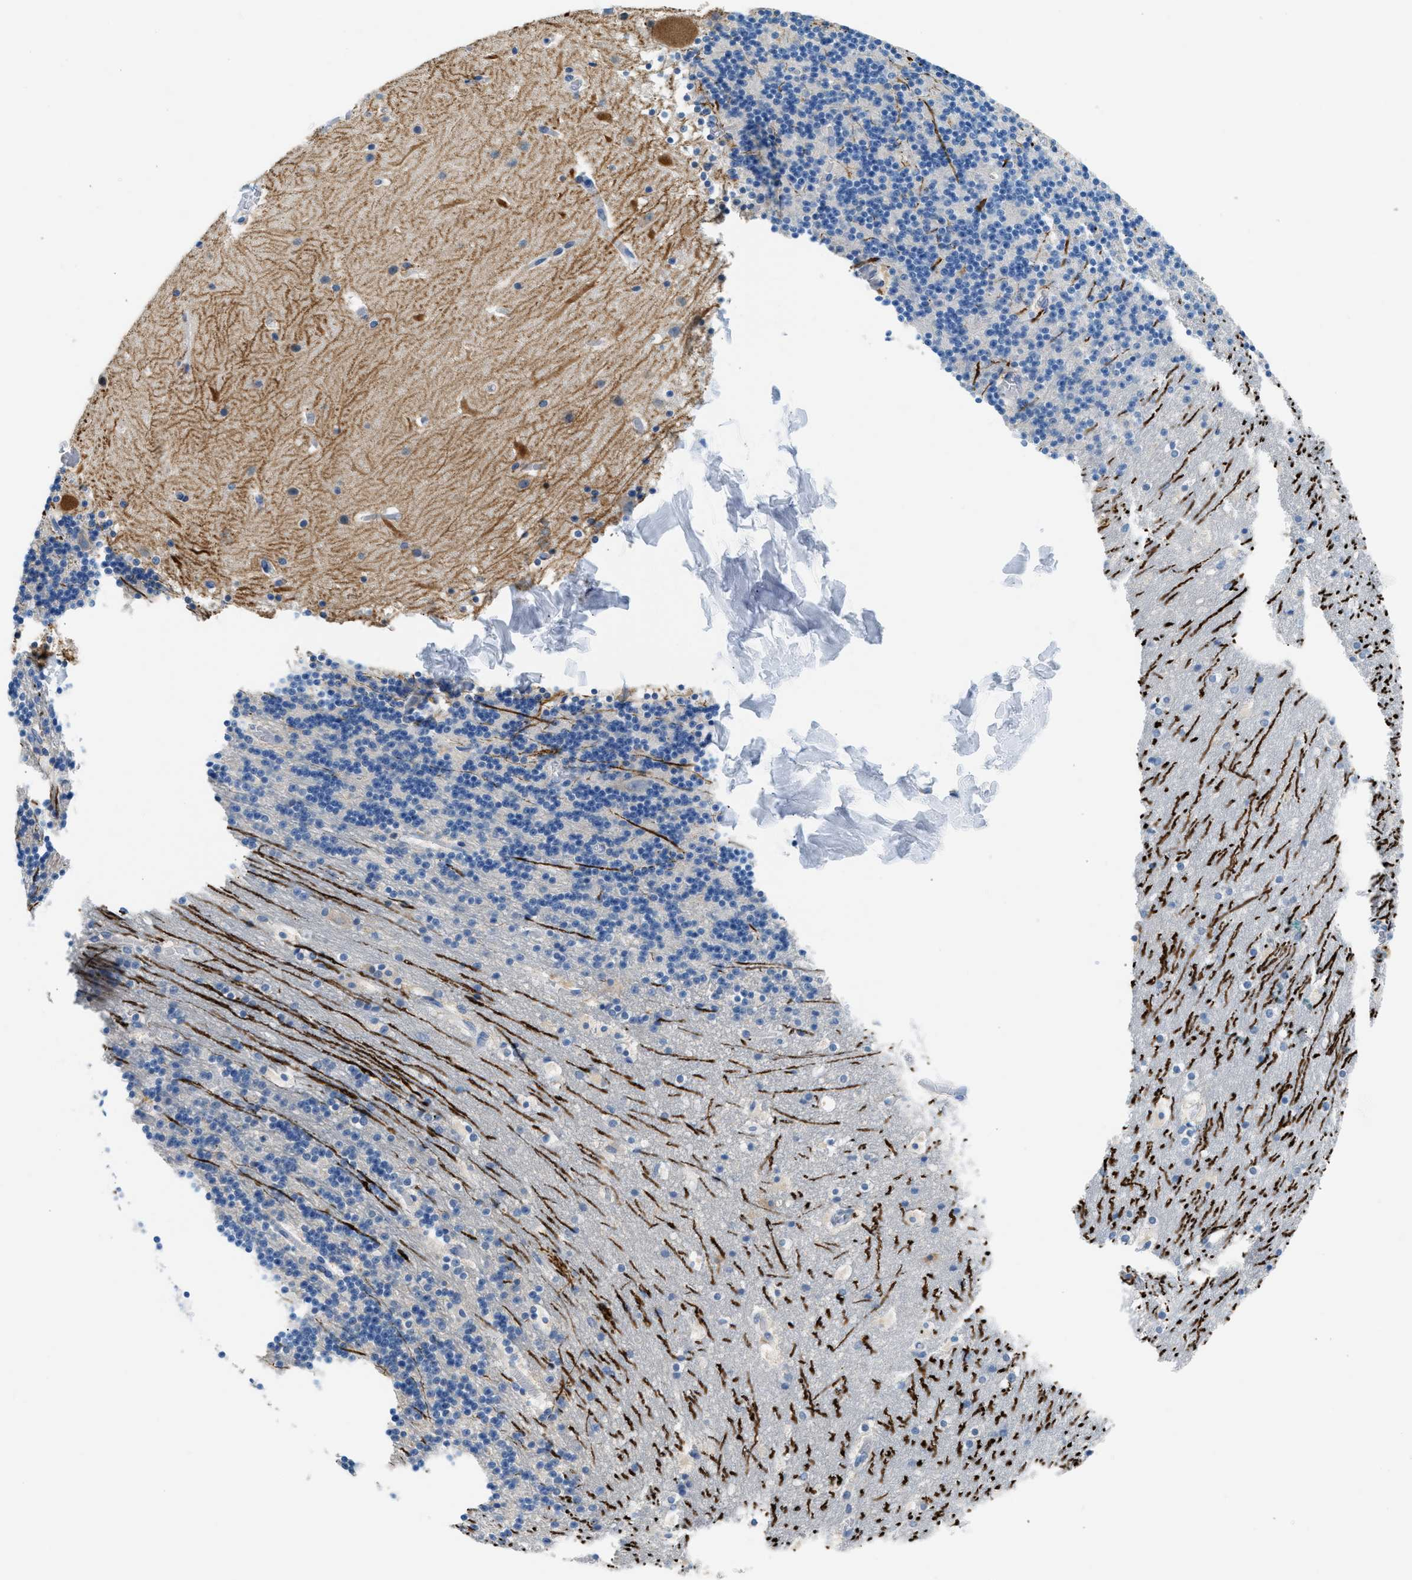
{"staining": {"intensity": "negative", "quantity": "none", "location": "none"}, "tissue": "cerebellum", "cell_type": "Cells in granular layer", "image_type": "normal", "snomed": [{"axis": "morphology", "description": "Normal tissue, NOS"}, {"axis": "topography", "description": "Cerebellum"}], "caption": "There is no significant staining in cells in granular layer of cerebellum. Brightfield microscopy of immunohistochemistry stained with DAB (3,3'-diaminobenzidine) (brown) and hematoxylin (blue), captured at high magnification.", "gene": "CLDN18", "patient": {"sex": "male", "age": 45}}